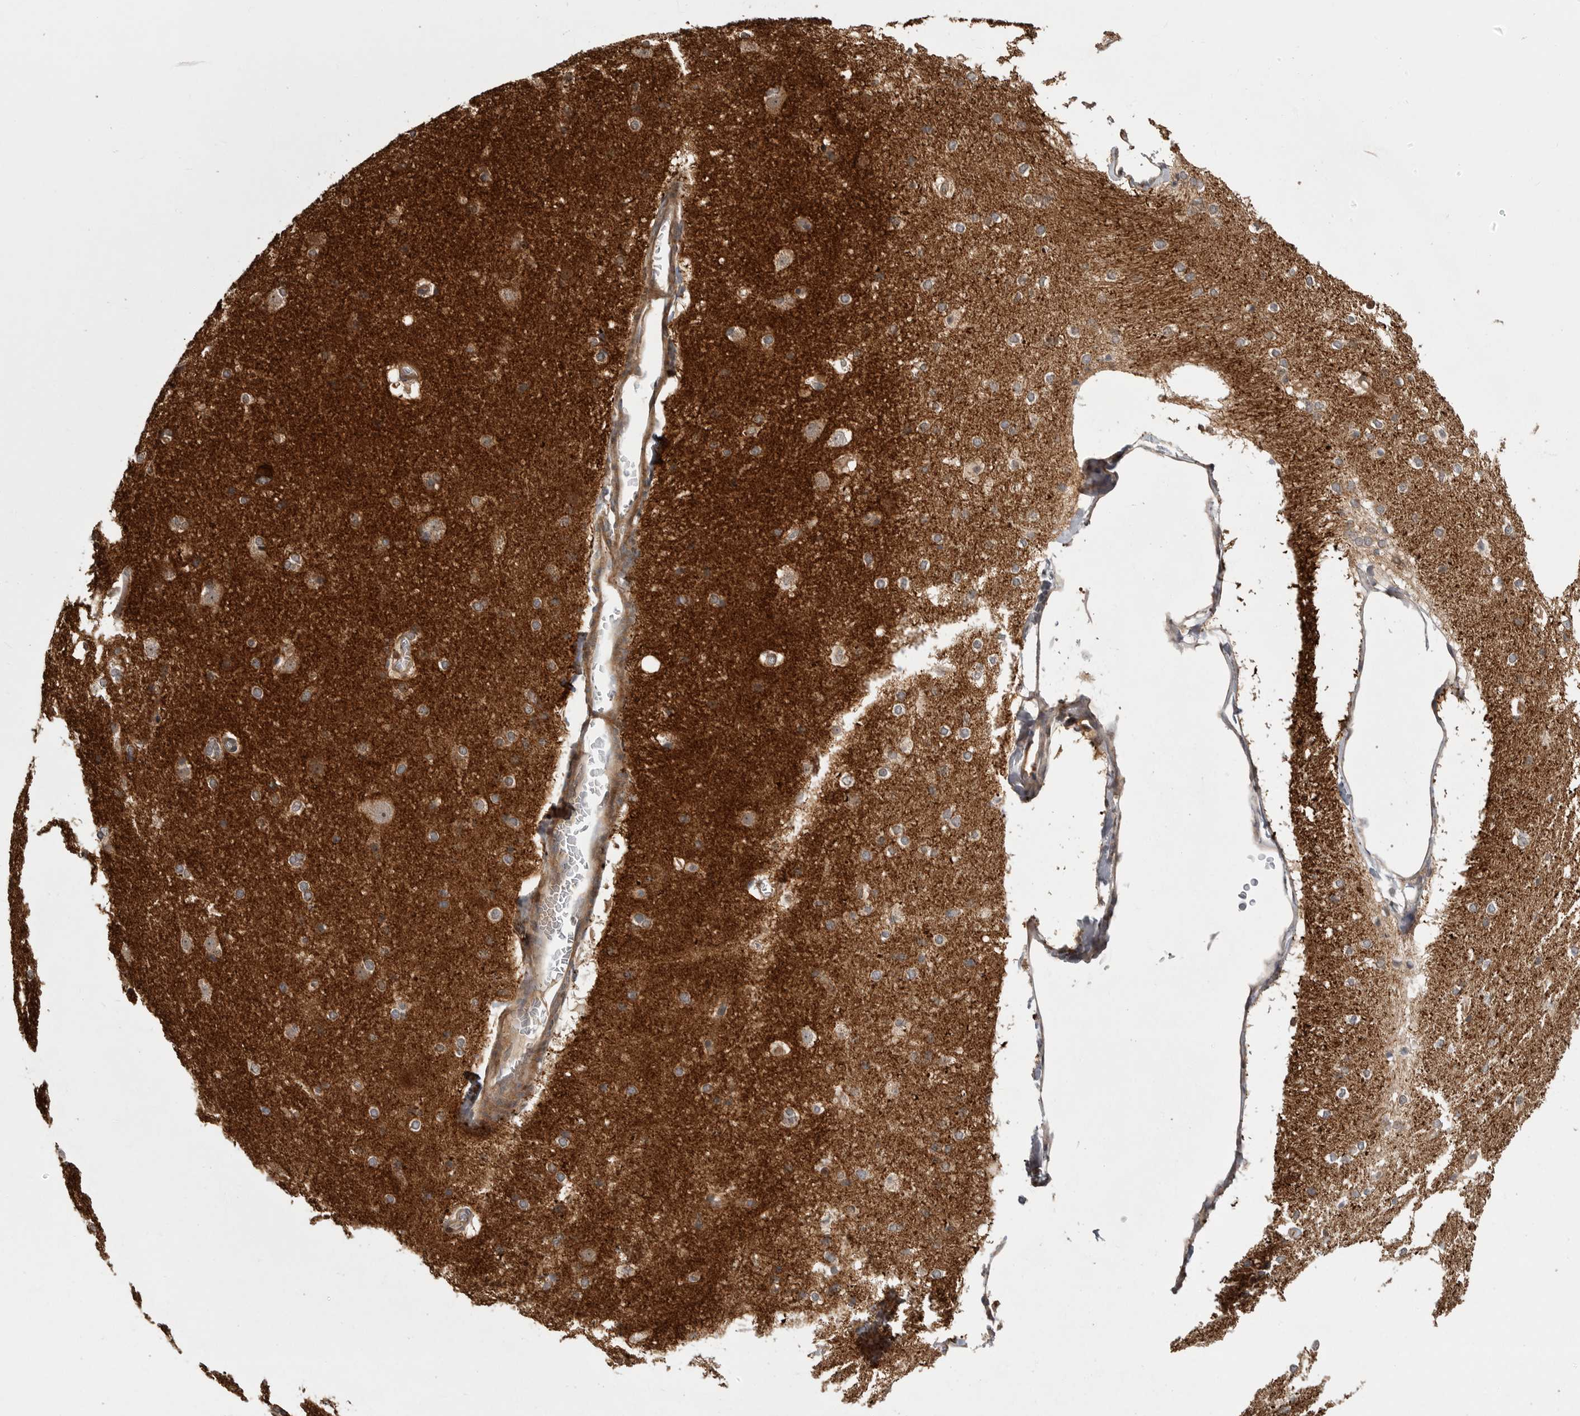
{"staining": {"intensity": "negative", "quantity": "none", "location": "none"}, "tissue": "caudate", "cell_type": "Glial cells", "image_type": "normal", "snomed": [{"axis": "morphology", "description": "Normal tissue, NOS"}, {"axis": "topography", "description": "Lateral ventricle wall"}], "caption": "High magnification brightfield microscopy of normal caudate stained with DAB (3,3'-diaminobenzidine) (brown) and counterstained with hematoxylin (blue): glial cells show no significant expression. Brightfield microscopy of immunohistochemistry stained with DAB (brown) and hematoxylin (blue), captured at high magnification.", "gene": "OXR1", "patient": {"sex": "female", "age": 19}}